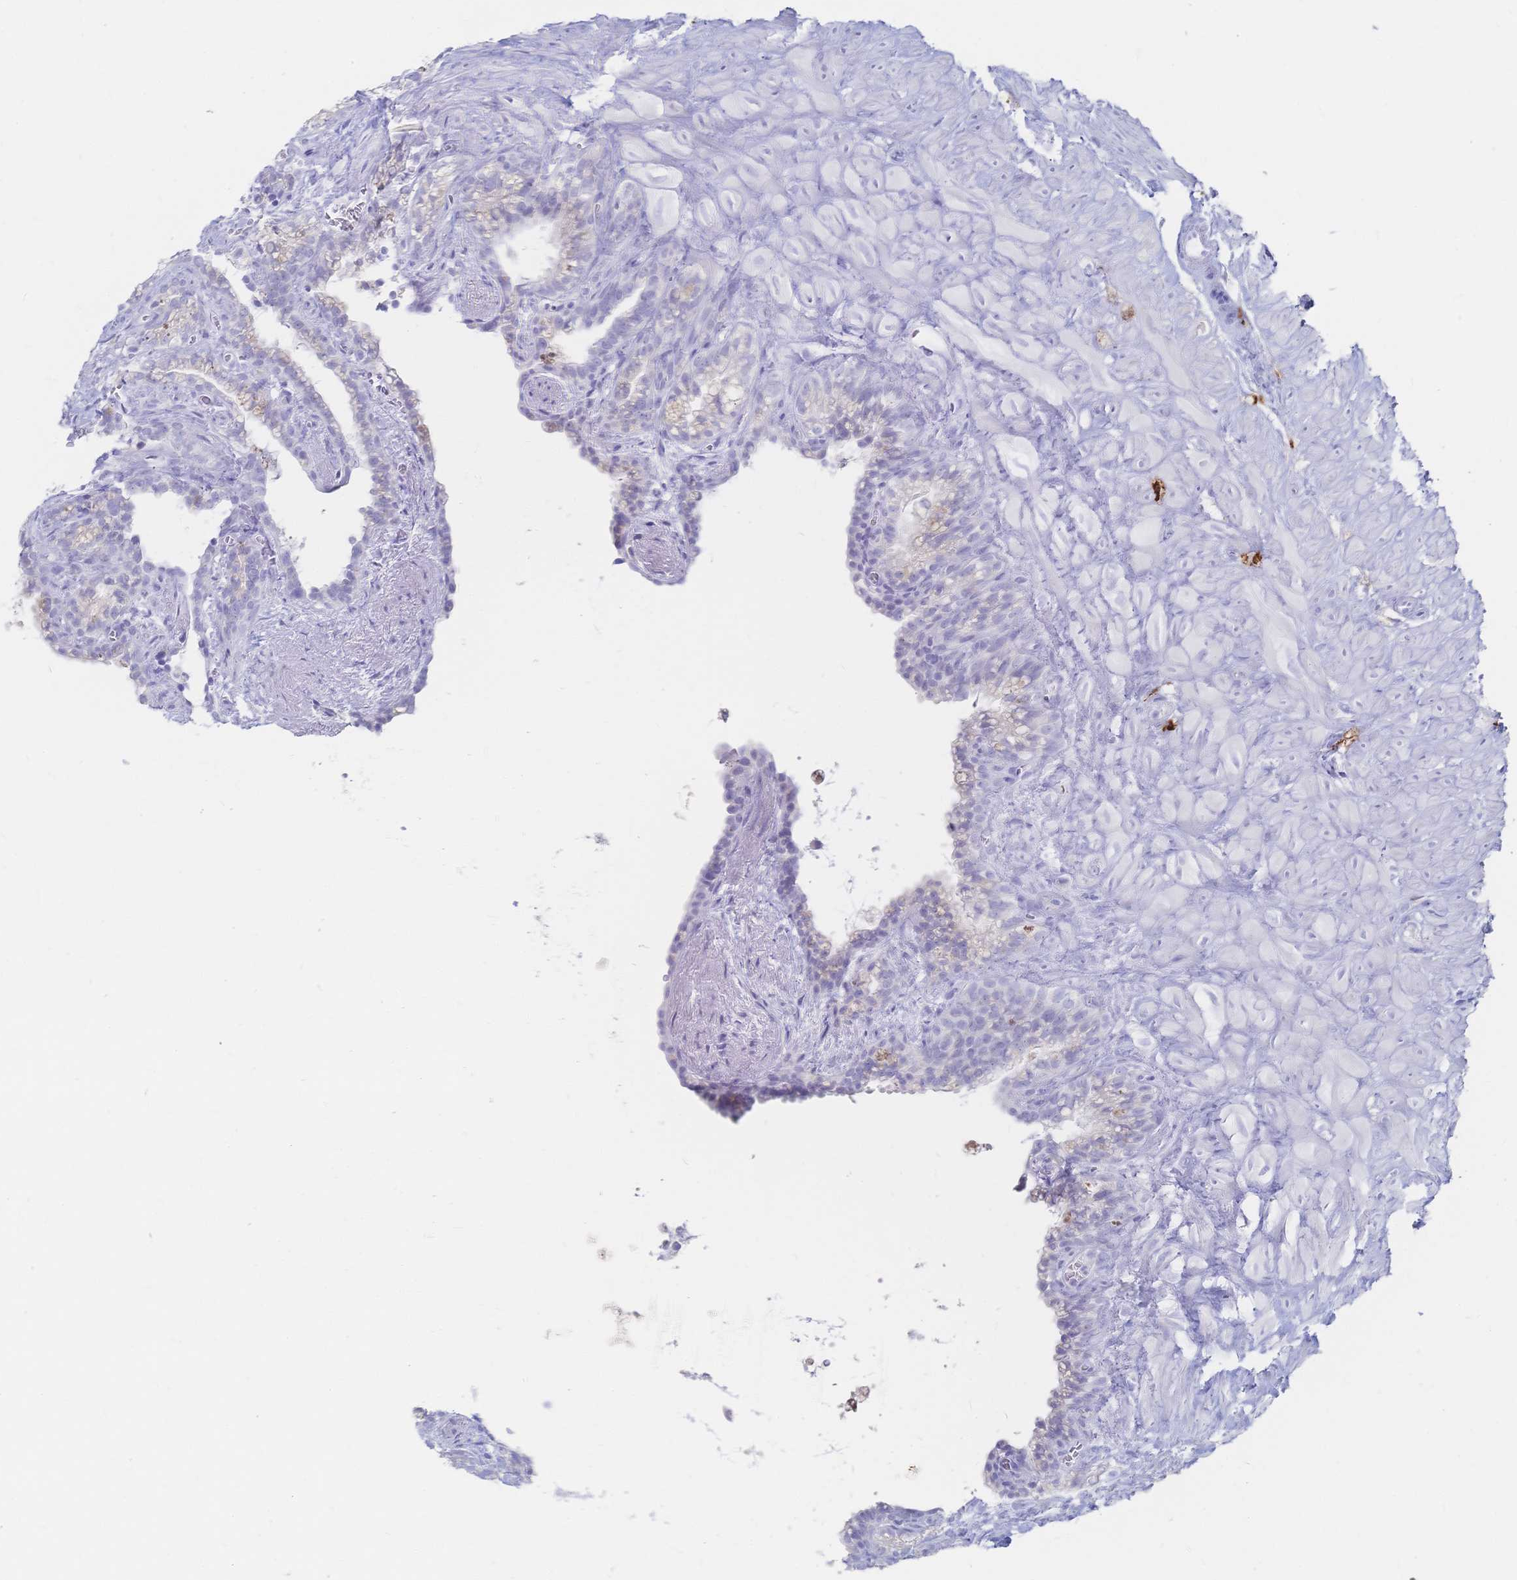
{"staining": {"intensity": "negative", "quantity": "none", "location": "none"}, "tissue": "seminal vesicle", "cell_type": "Glandular cells", "image_type": "normal", "snomed": [{"axis": "morphology", "description": "Normal tissue, NOS"}, {"axis": "topography", "description": "Seminal veicle"}], "caption": "The photomicrograph shows no significant staining in glandular cells of seminal vesicle. (IHC, brightfield microscopy, high magnification).", "gene": "IL2RB", "patient": {"sex": "male", "age": 76}}